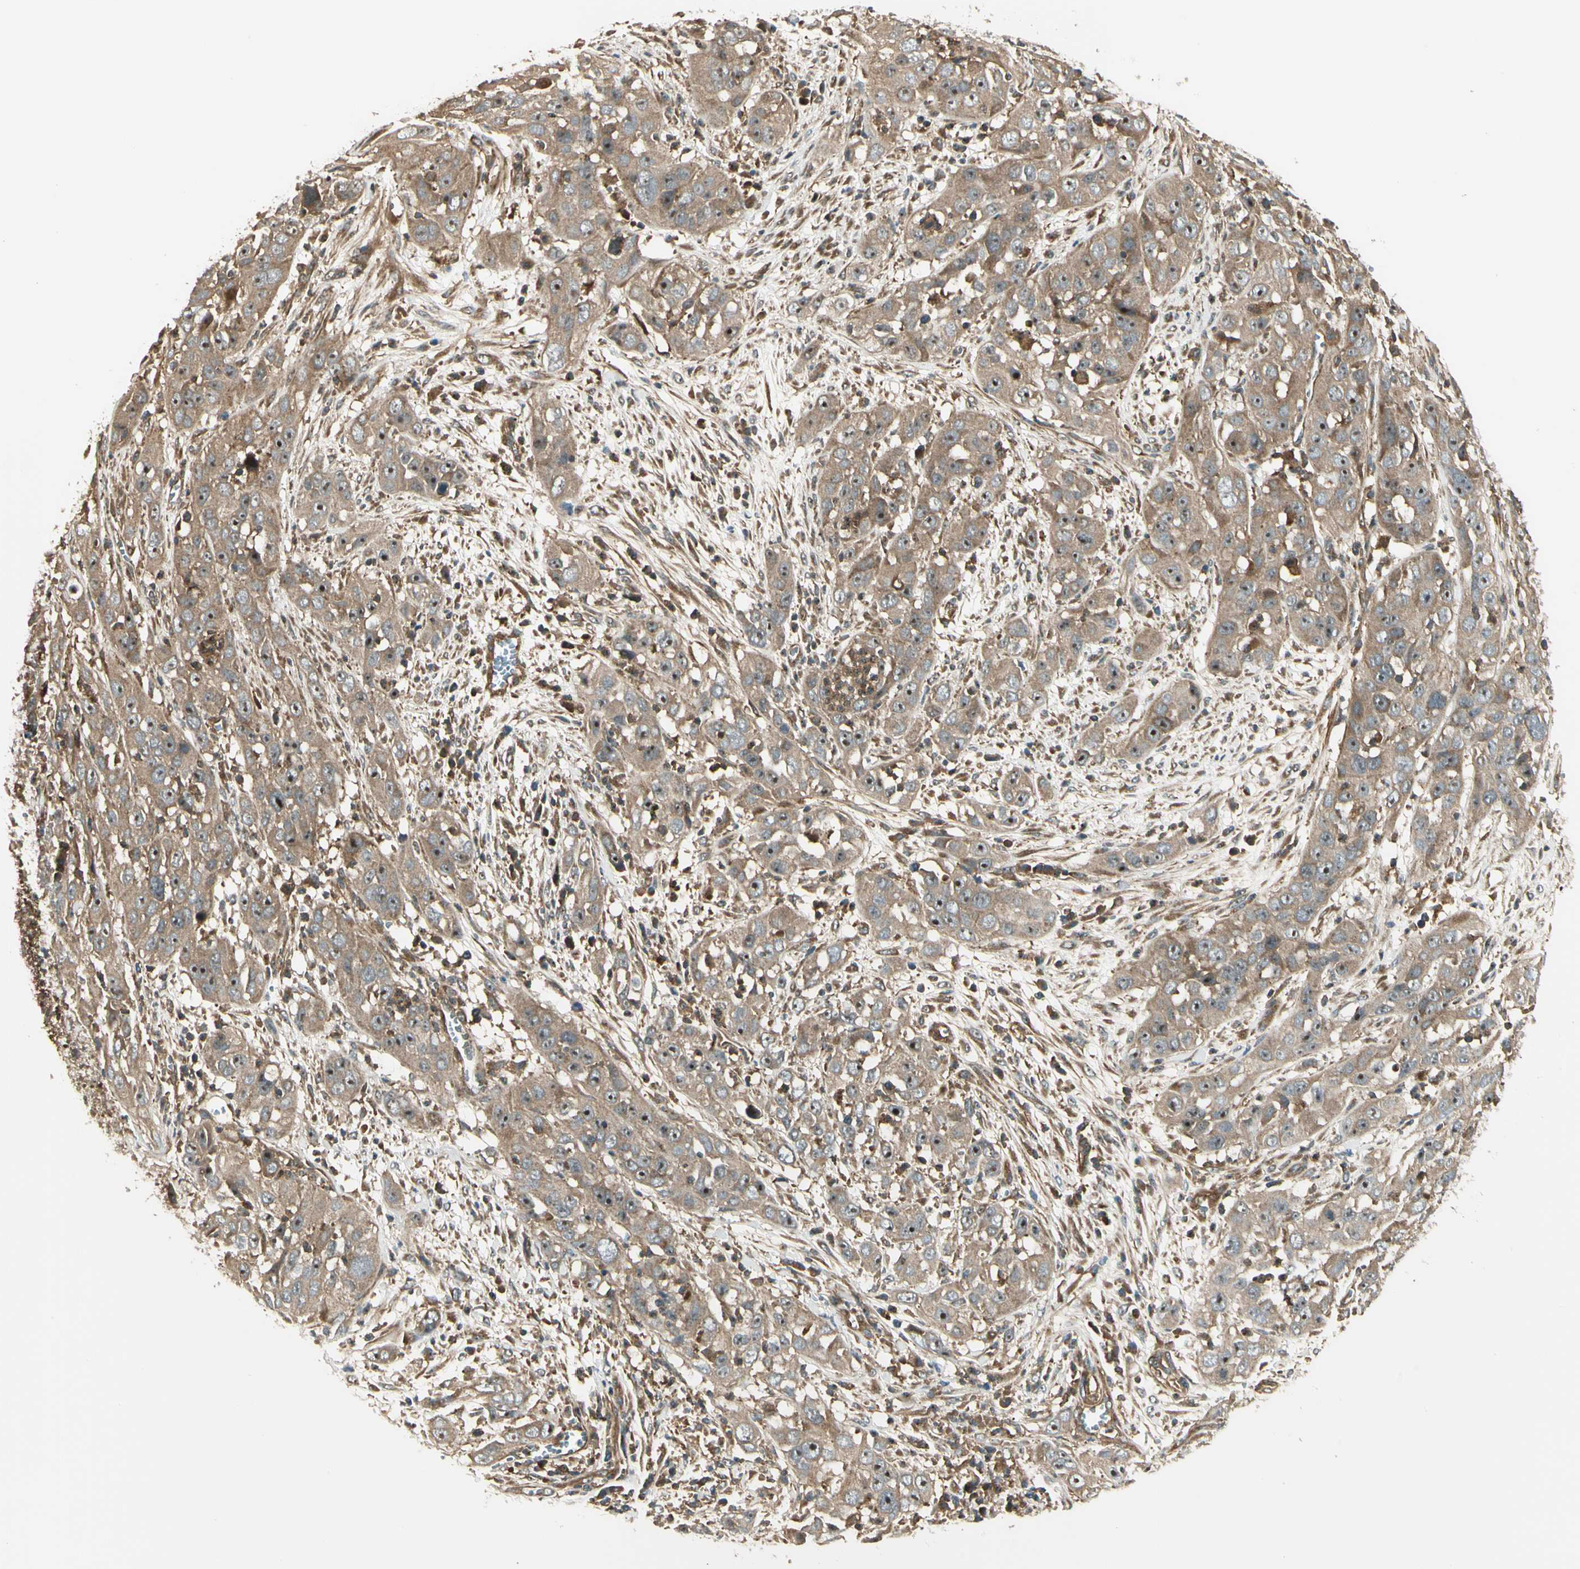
{"staining": {"intensity": "moderate", "quantity": ">75%", "location": "cytoplasmic/membranous"}, "tissue": "cervical cancer", "cell_type": "Tumor cells", "image_type": "cancer", "snomed": [{"axis": "morphology", "description": "Squamous cell carcinoma, NOS"}, {"axis": "topography", "description": "Cervix"}], "caption": "High-power microscopy captured an immunohistochemistry (IHC) image of squamous cell carcinoma (cervical), revealing moderate cytoplasmic/membranous expression in about >75% of tumor cells.", "gene": "FKBP15", "patient": {"sex": "female", "age": 32}}